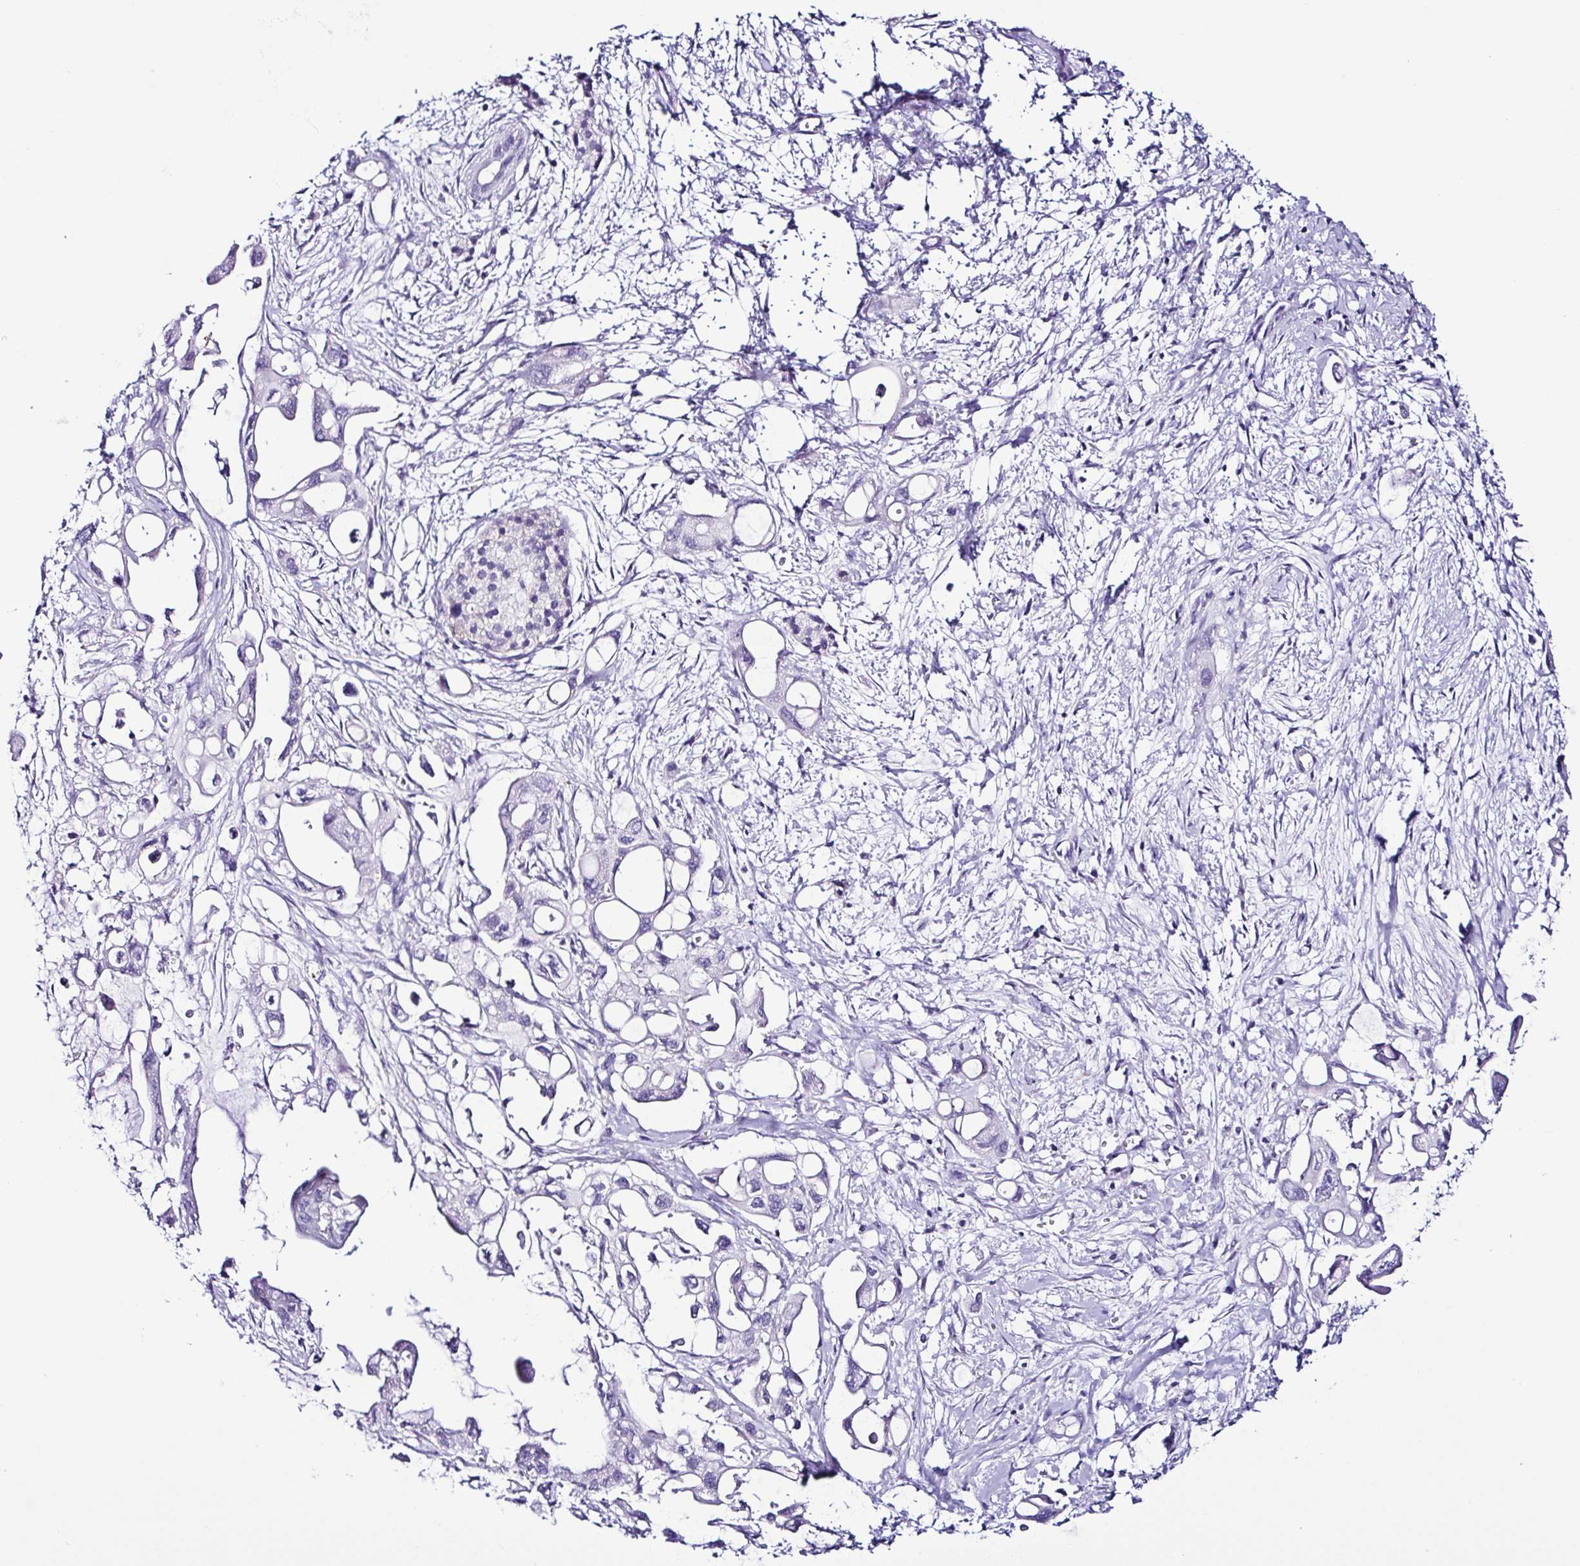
{"staining": {"intensity": "negative", "quantity": "none", "location": "none"}, "tissue": "pancreatic cancer", "cell_type": "Tumor cells", "image_type": "cancer", "snomed": [{"axis": "morphology", "description": "Adenocarcinoma, NOS"}, {"axis": "topography", "description": "Pancreas"}], "caption": "The micrograph reveals no significant staining in tumor cells of pancreatic cancer (adenocarcinoma).", "gene": "SRL", "patient": {"sex": "male", "age": 61}}